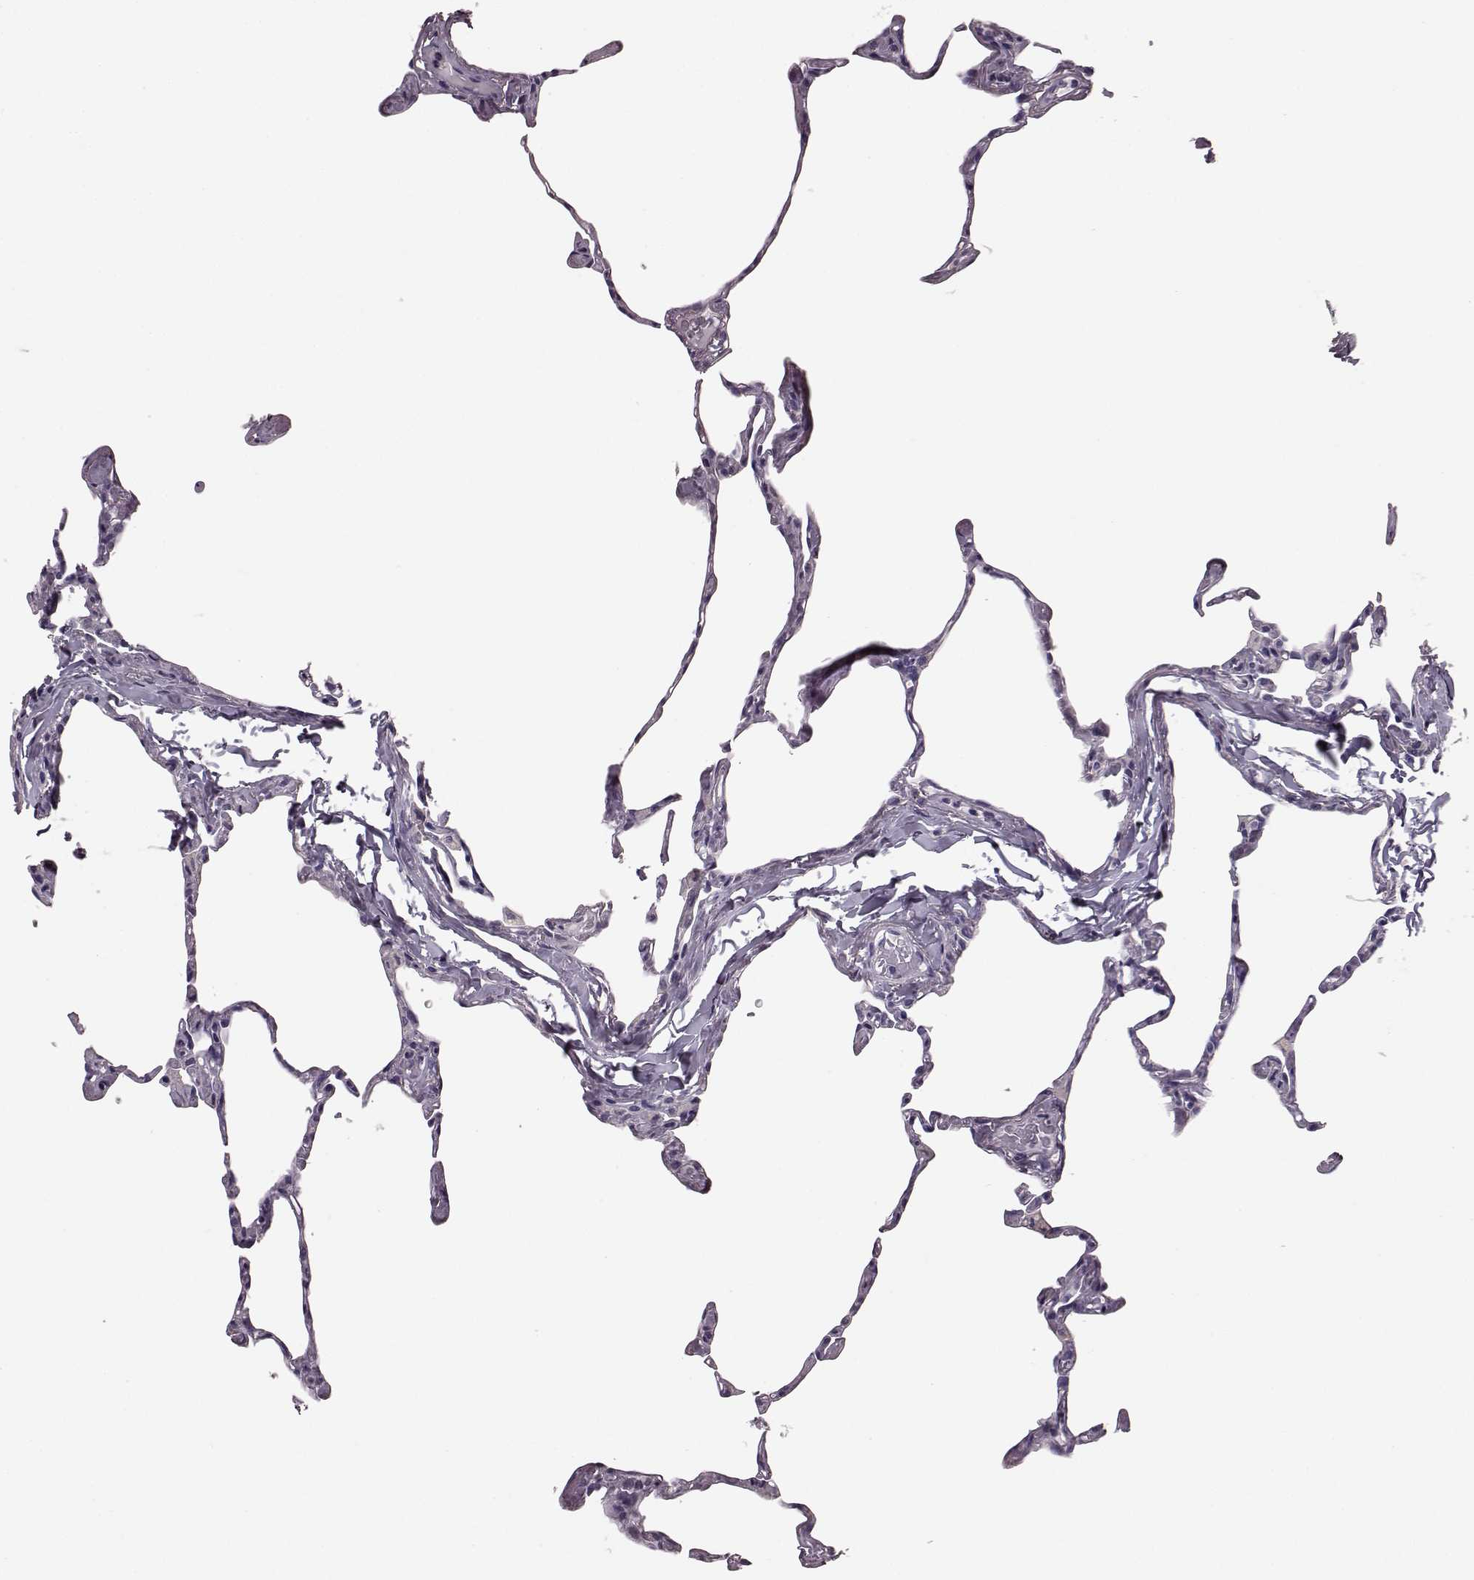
{"staining": {"intensity": "negative", "quantity": "none", "location": "none"}, "tissue": "lung", "cell_type": "Alveolar cells", "image_type": "normal", "snomed": [{"axis": "morphology", "description": "Normal tissue, NOS"}, {"axis": "topography", "description": "Lung"}], "caption": "Immunohistochemistry photomicrograph of benign human lung stained for a protein (brown), which demonstrates no staining in alveolar cells.", "gene": "GRK1", "patient": {"sex": "male", "age": 65}}